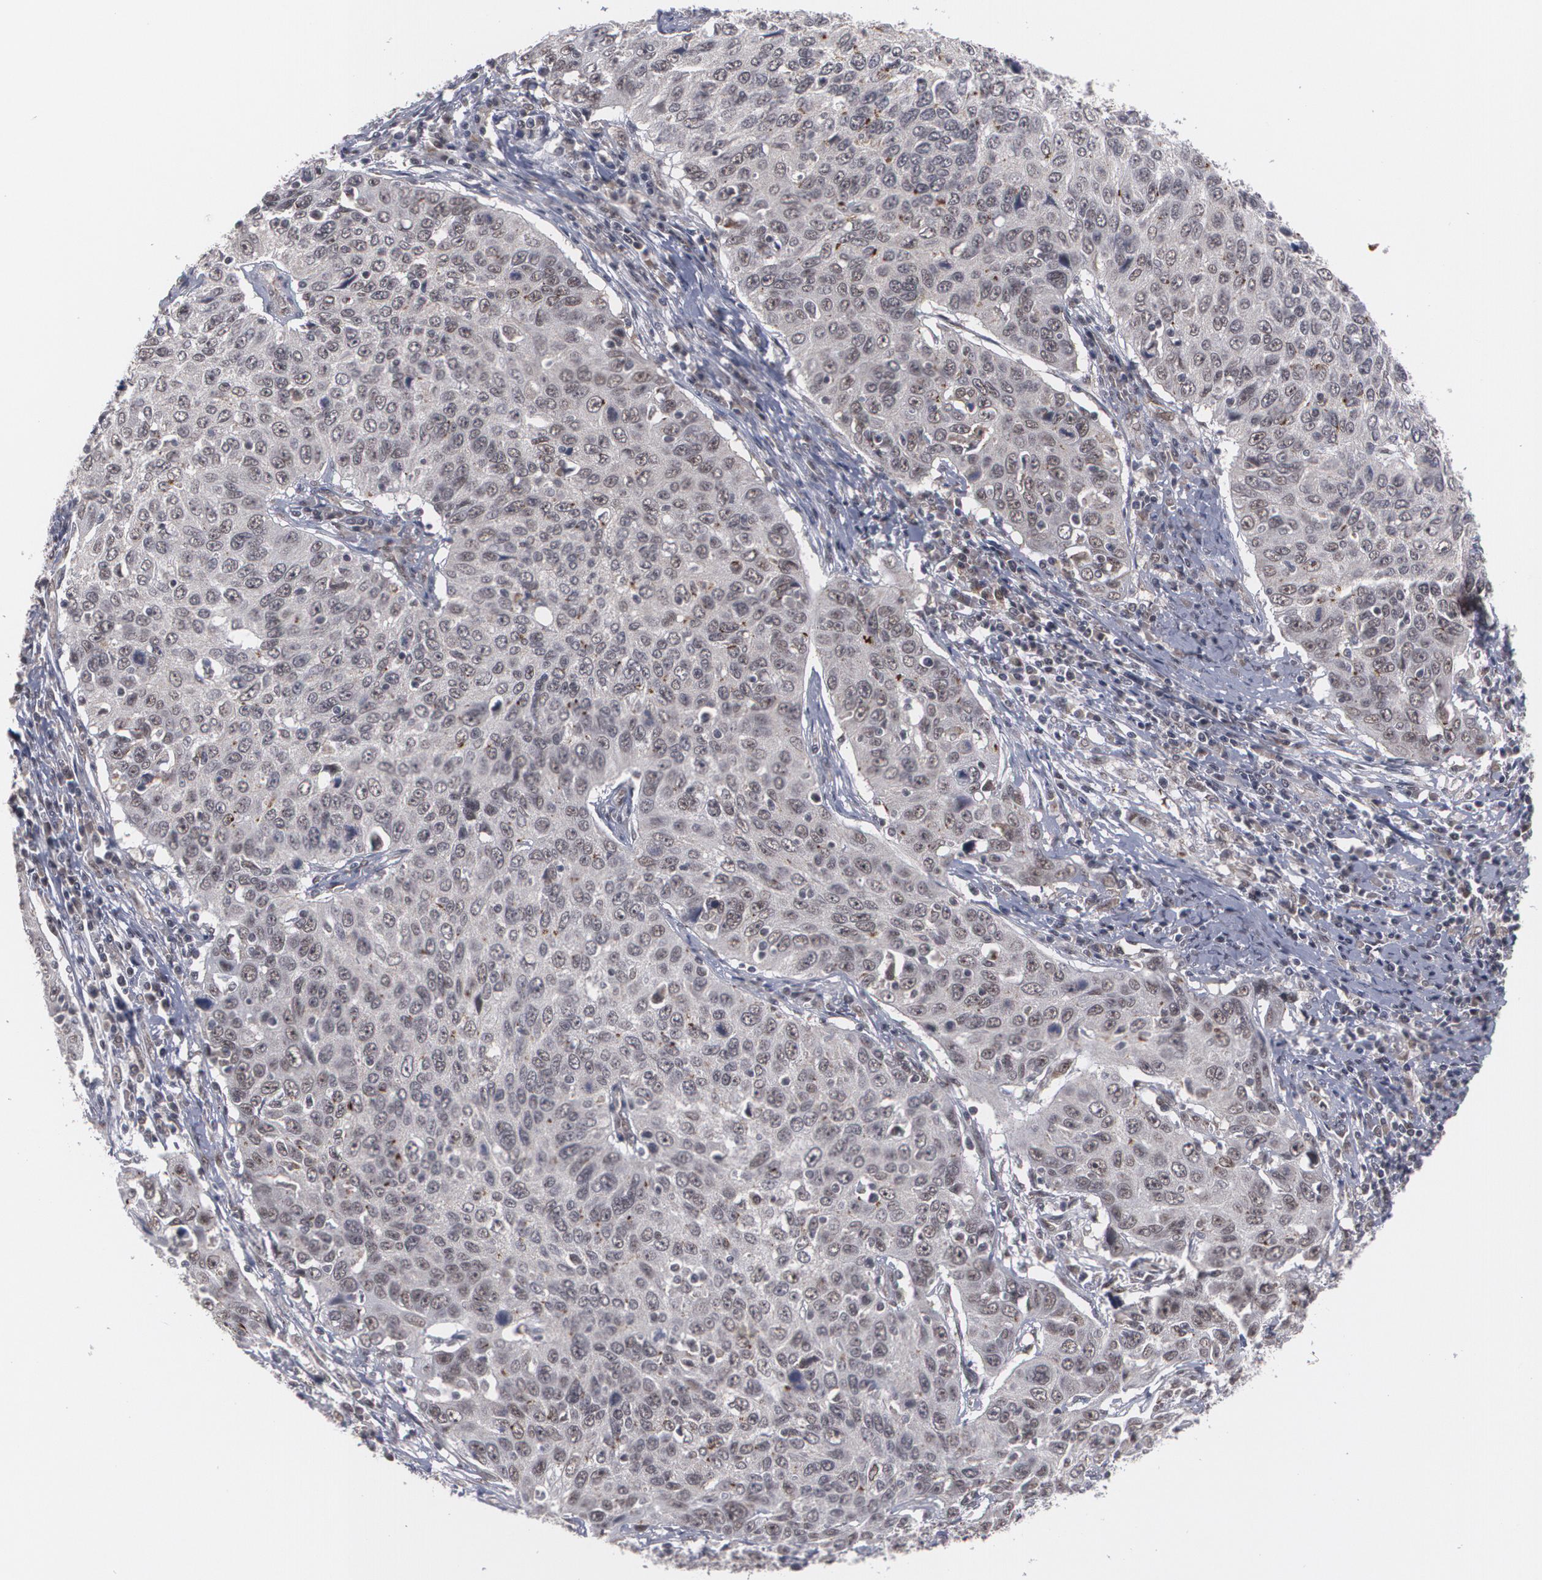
{"staining": {"intensity": "moderate", "quantity": ">75%", "location": "nuclear"}, "tissue": "cervical cancer", "cell_type": "Tumor cells", "image_type": "cancer", "snomed": [{"axis": "morphology", "description": "Squamous cell carcinoma, NOS"}, {"axis": "topography", "description": "Cervix"}], "caption": "The micrograph demonstrates staining of cervical cancer, revealing moderate nuclear protein expression (brown color) within tumor cells.", "gene": "INTS6", "patient": {"sex": "female", "age": 53}}